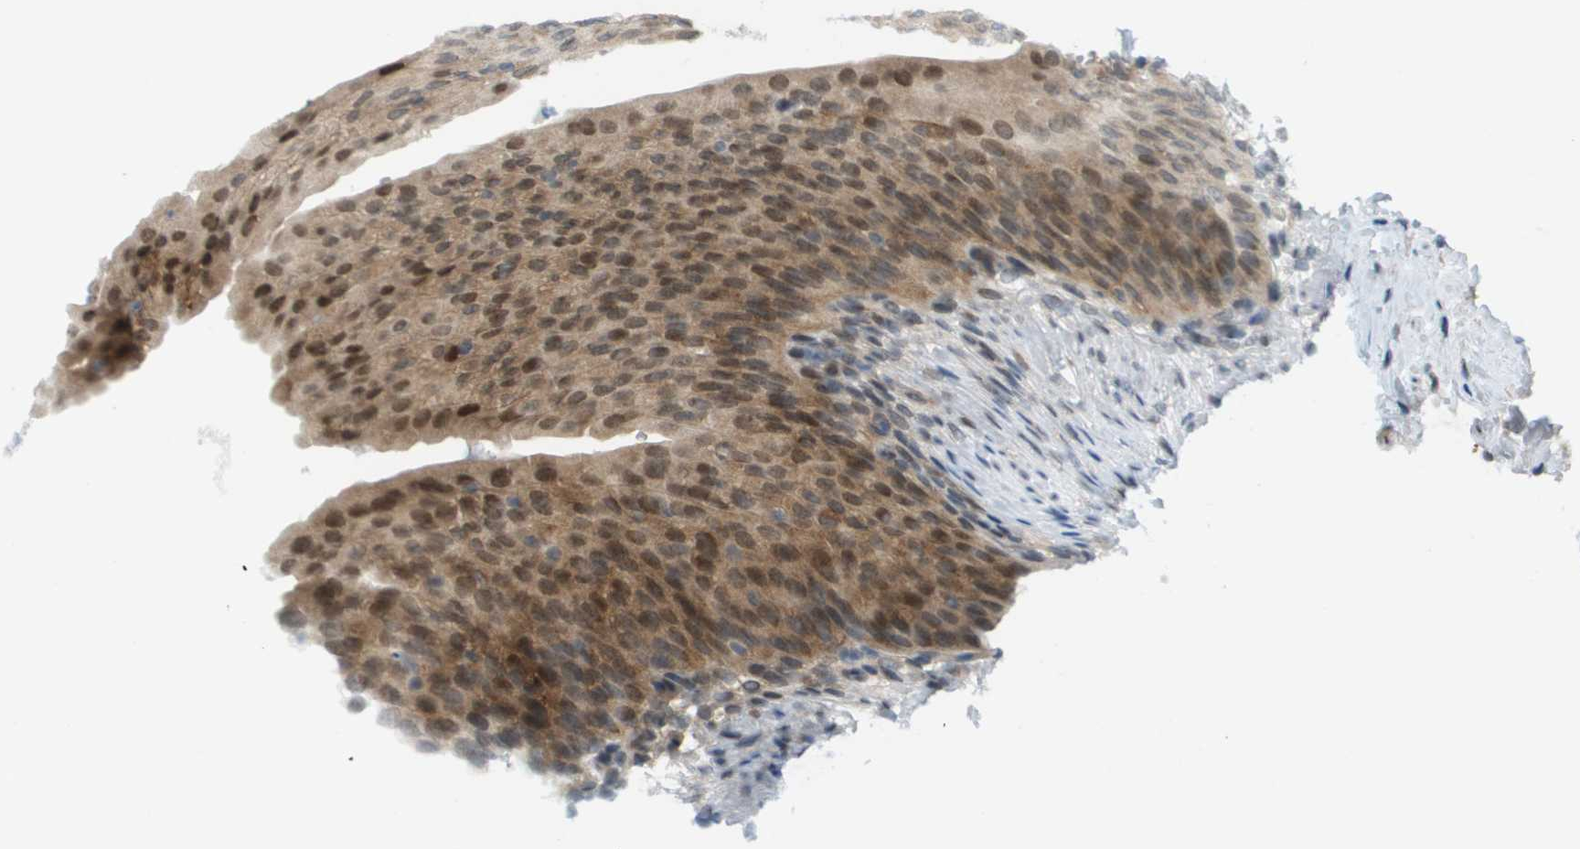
{"staining": {"intensity": "moderate", "quantity": "25%-75%", "location": "cytoplasmic/membranous,nuclear"}, "tissue": "urinary bladder", "cell_type": "Urothelial cells", "image_type": "normal", "snomed": [{"axis": "morphology", "description": "Normal tissue, NOS"}, {"axis": "topography", "description": "Urinary bladder"}], "caption": "Immunohistochemical staining of benign urinary bladder exhibits moderate cytoplasmic/membranous,nuclear protein positivity in about 25%-75% of urothelial cells. The staining was performed using DAB (3,3'-diaminobenzidine) to visualize the protein expression in brown, while the nuclei were stained in blue with hematoxylin (Magnification: 20x).", "gene": "CACNB4", "patient": {"sex": "female", "age": 79}}